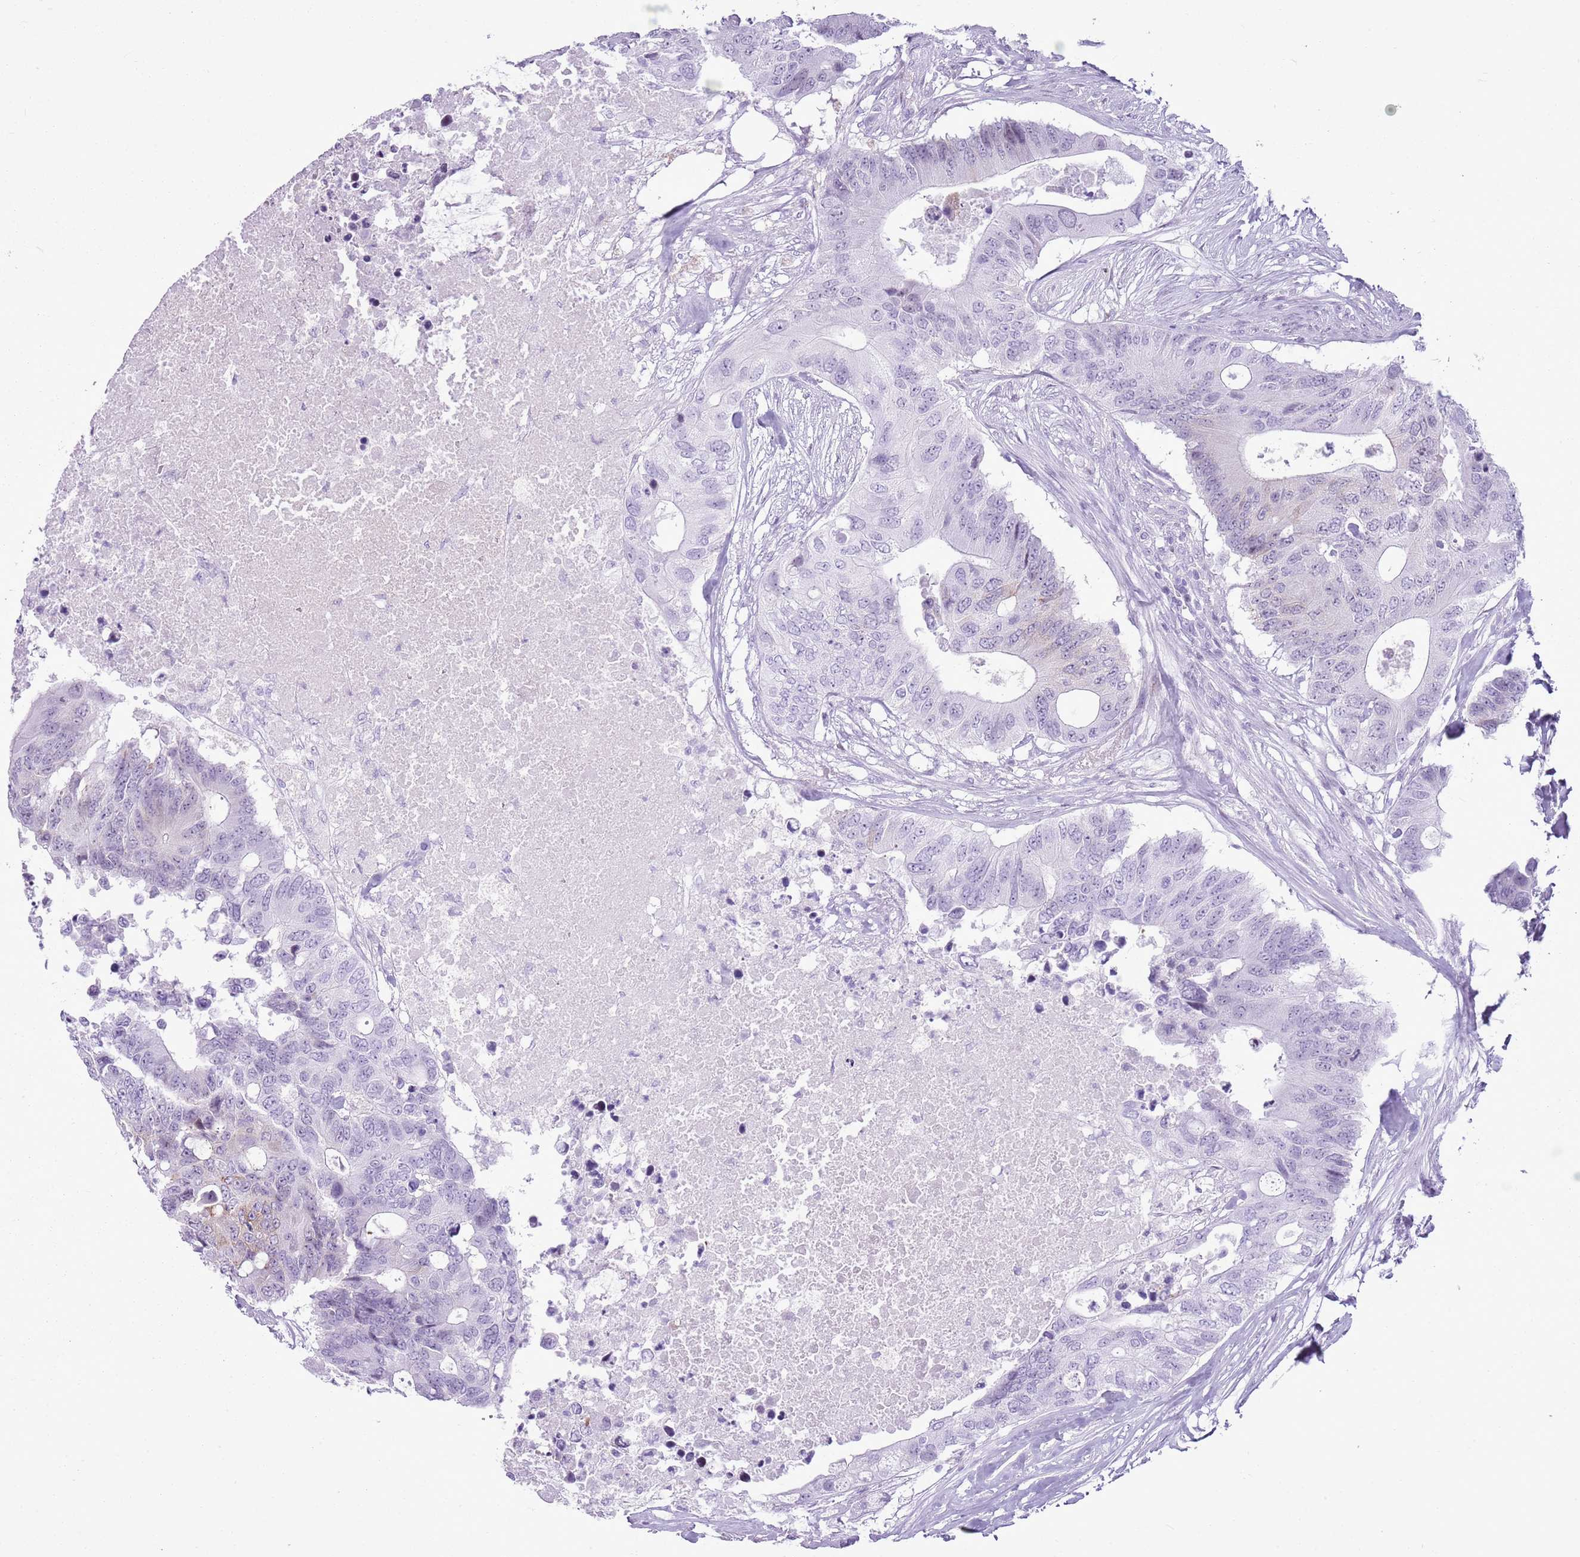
{"staining": {"intensity": "negative", "quantity": "none", "location": "none"}, "tissue": "colorectal cancer", "cell_type": "Tumor cells", "image_type": "cancer", "snomed": [{"axis": "morphology", "description": "Adenocarcinoma, NOS"}, {"axis": "topography", "description": "Colon"}], "caption": "Immunohistochemistry of colorectal cancer (adenocarcinoma) displays no positivity in tumor cells.", "gene": "ASIP", "patient": {"sex": "male", "age": 71}}